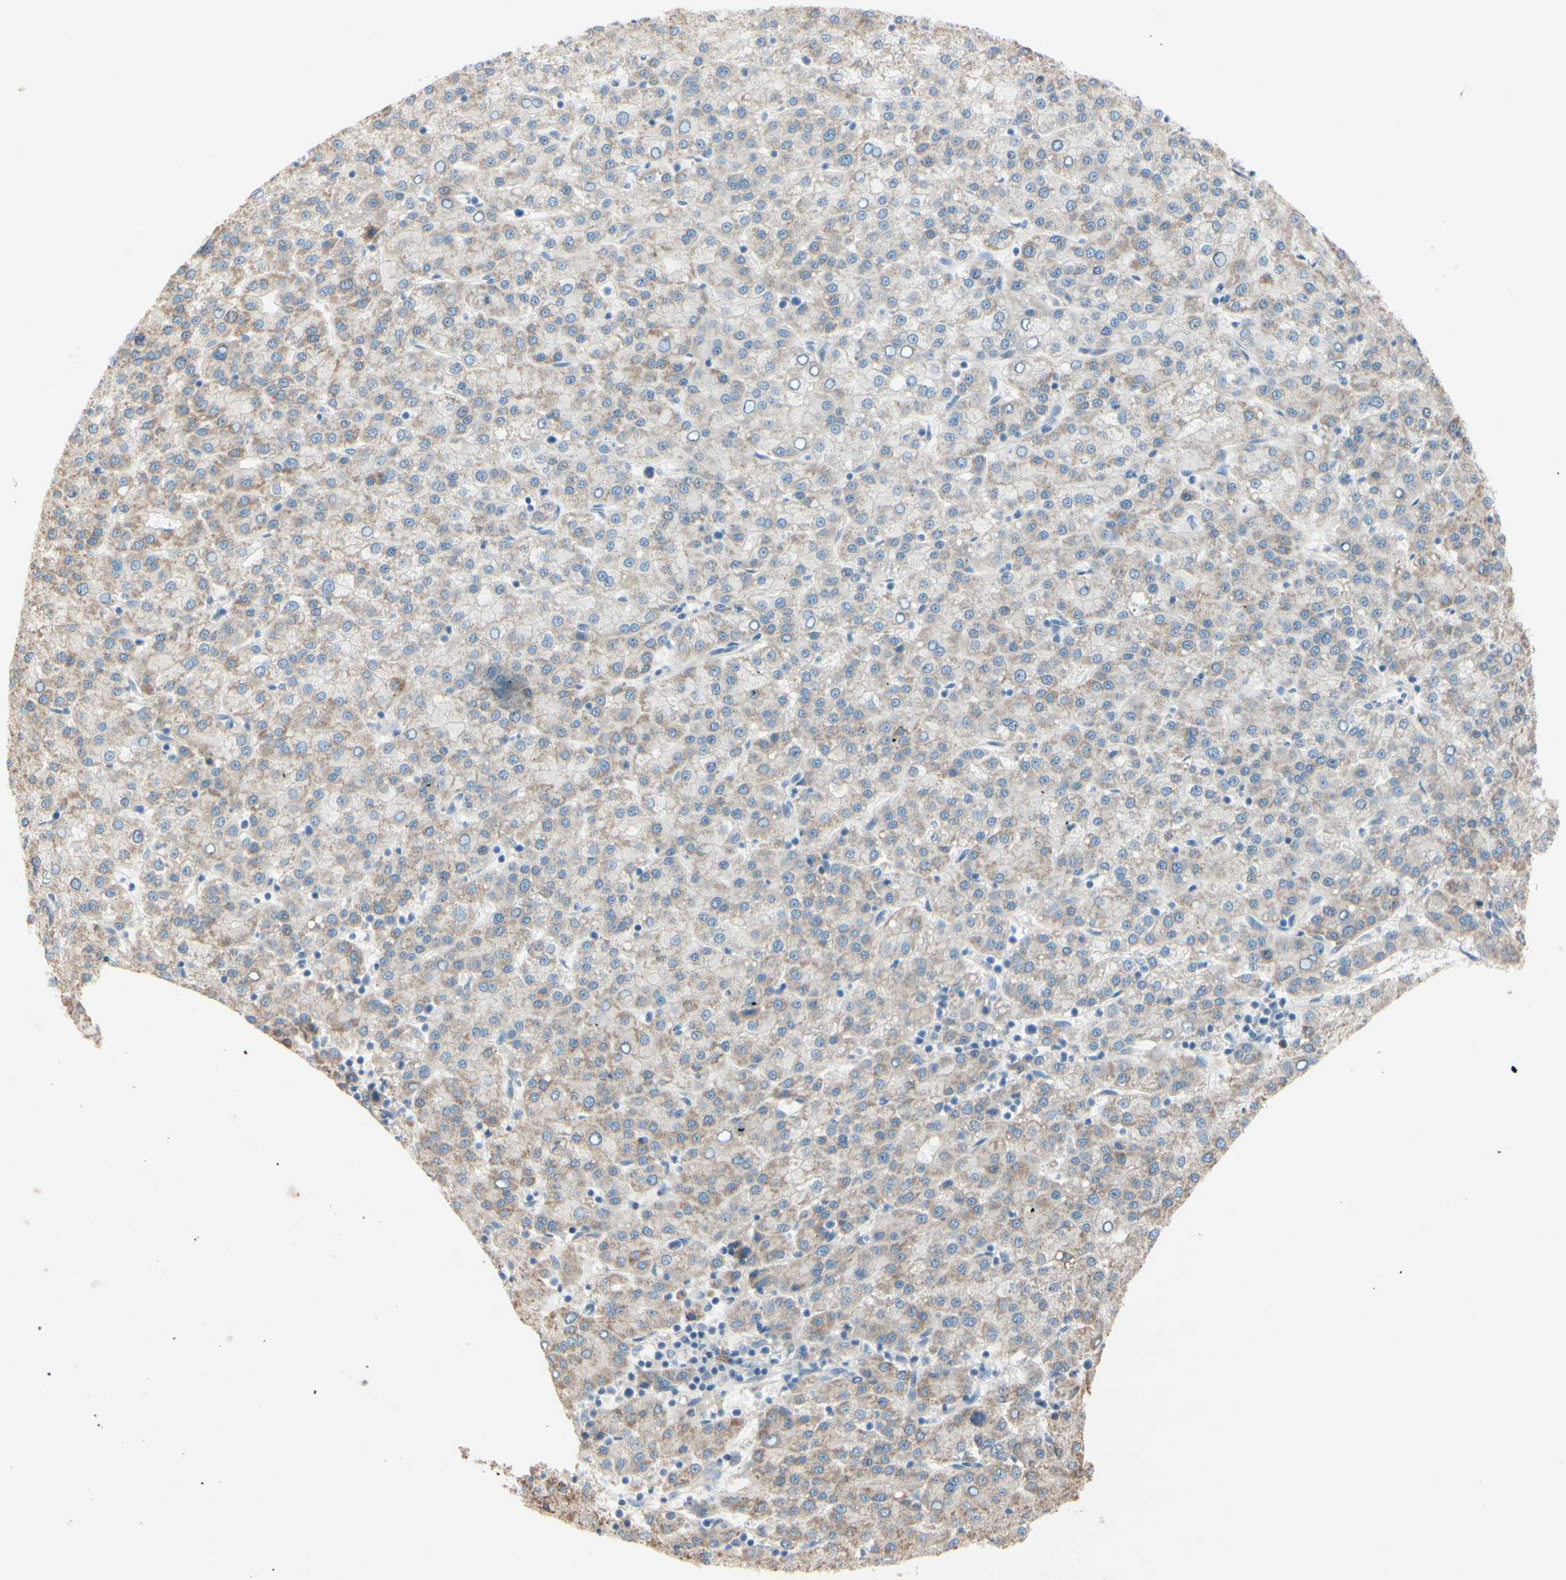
{"staining": {"intensity": "weak", "quantity": ">75%", "location": "cytoplasmic/membranous"}, "tissue": "liver cancer", "cell_type": "Tumor cells", "image_type": "cancer", "snomed": [{"axis": "morphology", "description": "Carcinoma, Hepatocellular, NOS"}, {"axis": "topography", "description": "Liver"}], "caption": "Hepatocellular carcinoma (liver) stained for a protein exhibits weak cytoplasmic/membranous positivity in tumor cells.", "gene": "EPHA3", "patient": {"sex": "female", "age": 58}}